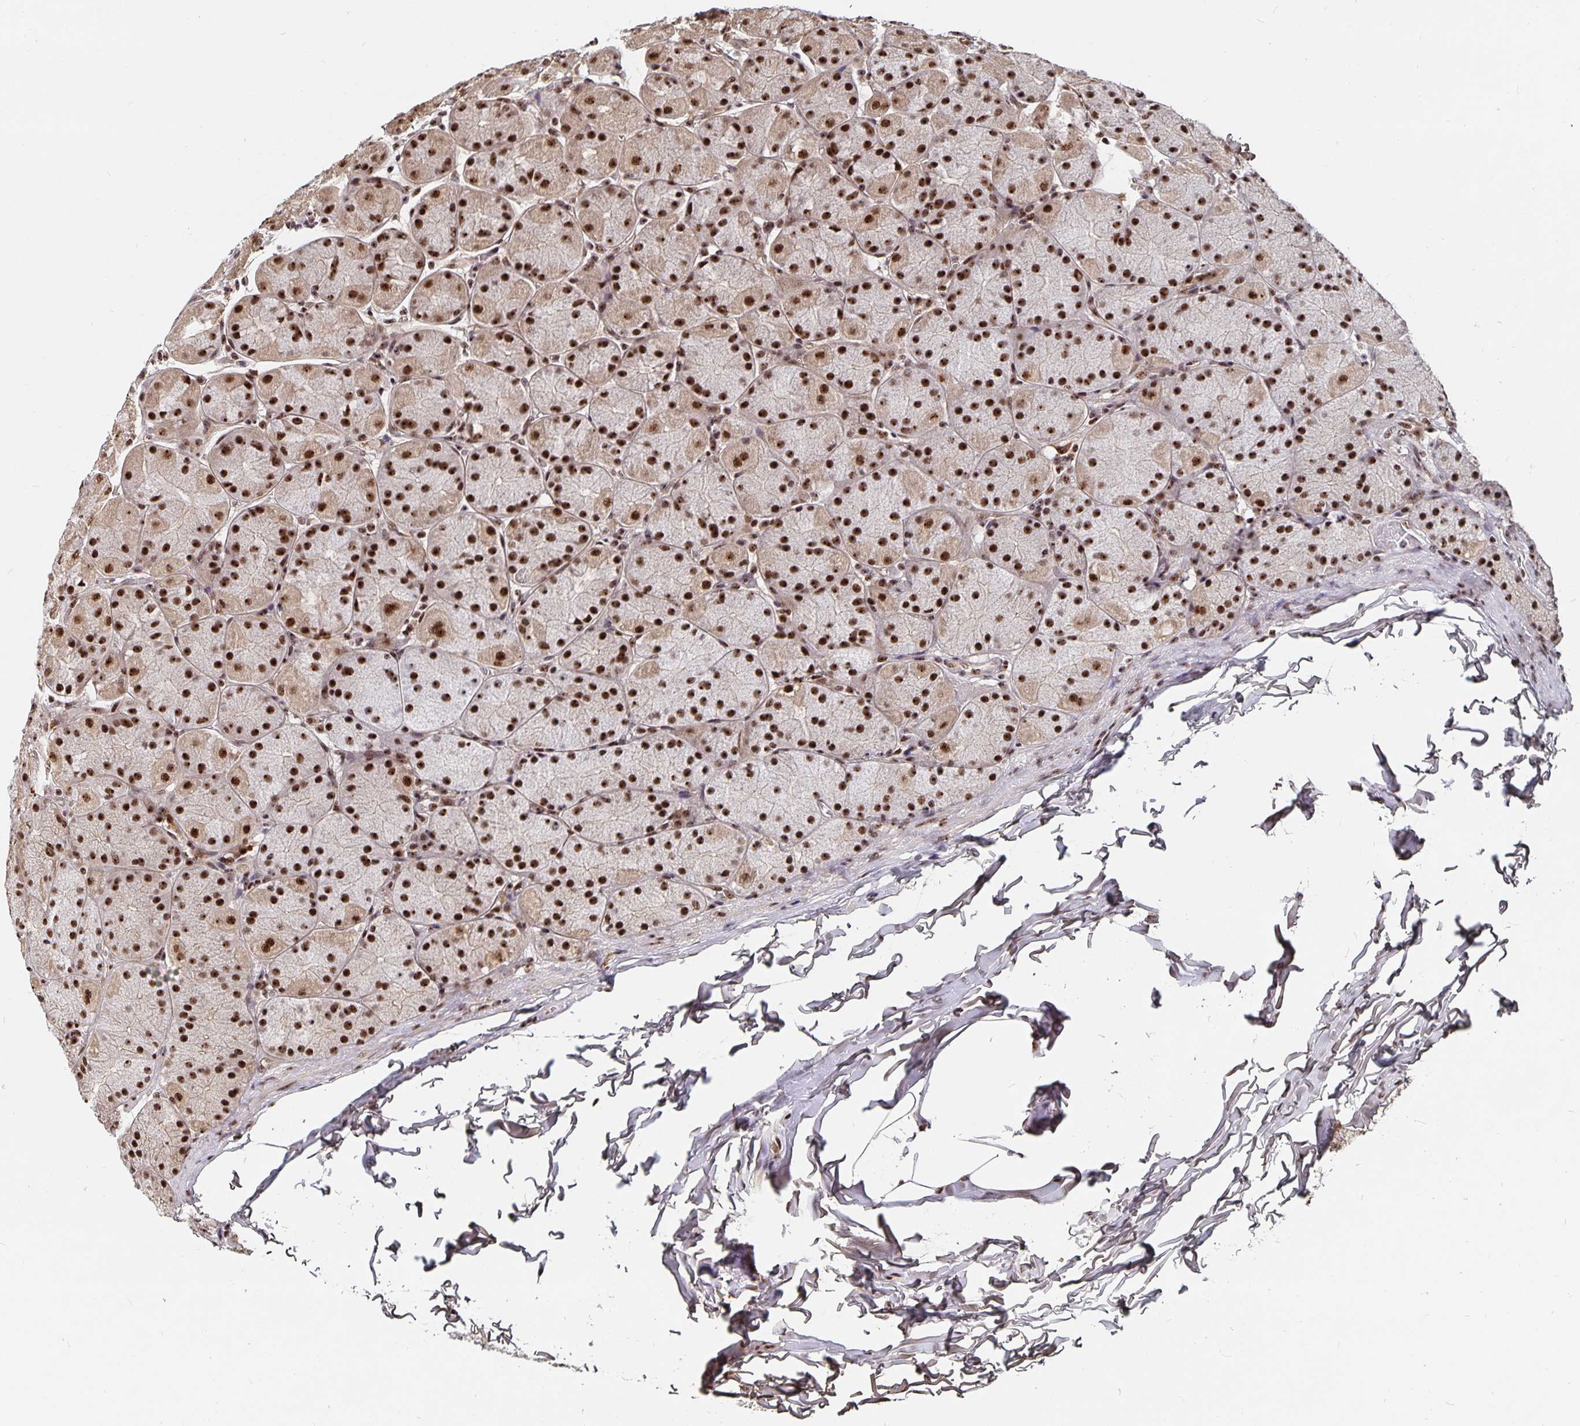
{"staining": {"intensity": "strong", "quantity": ">75%", "location": "nuclear"}, "tissue": "stomach", "cell_type": "Glandular cells", "image_type": "normal", "snomed": [{"axis": "morphology", "description": "Normal tissue, NOS"}, {"axis": "topography", "description": "Stomach, upper"}], "caption": "Glandular cells display high levels of strong nuclear positivity in approximately >75% of cells in unremarkable stomach.", "gene": "LAS1L", "patient": {"sex": "female", "age": 56}}